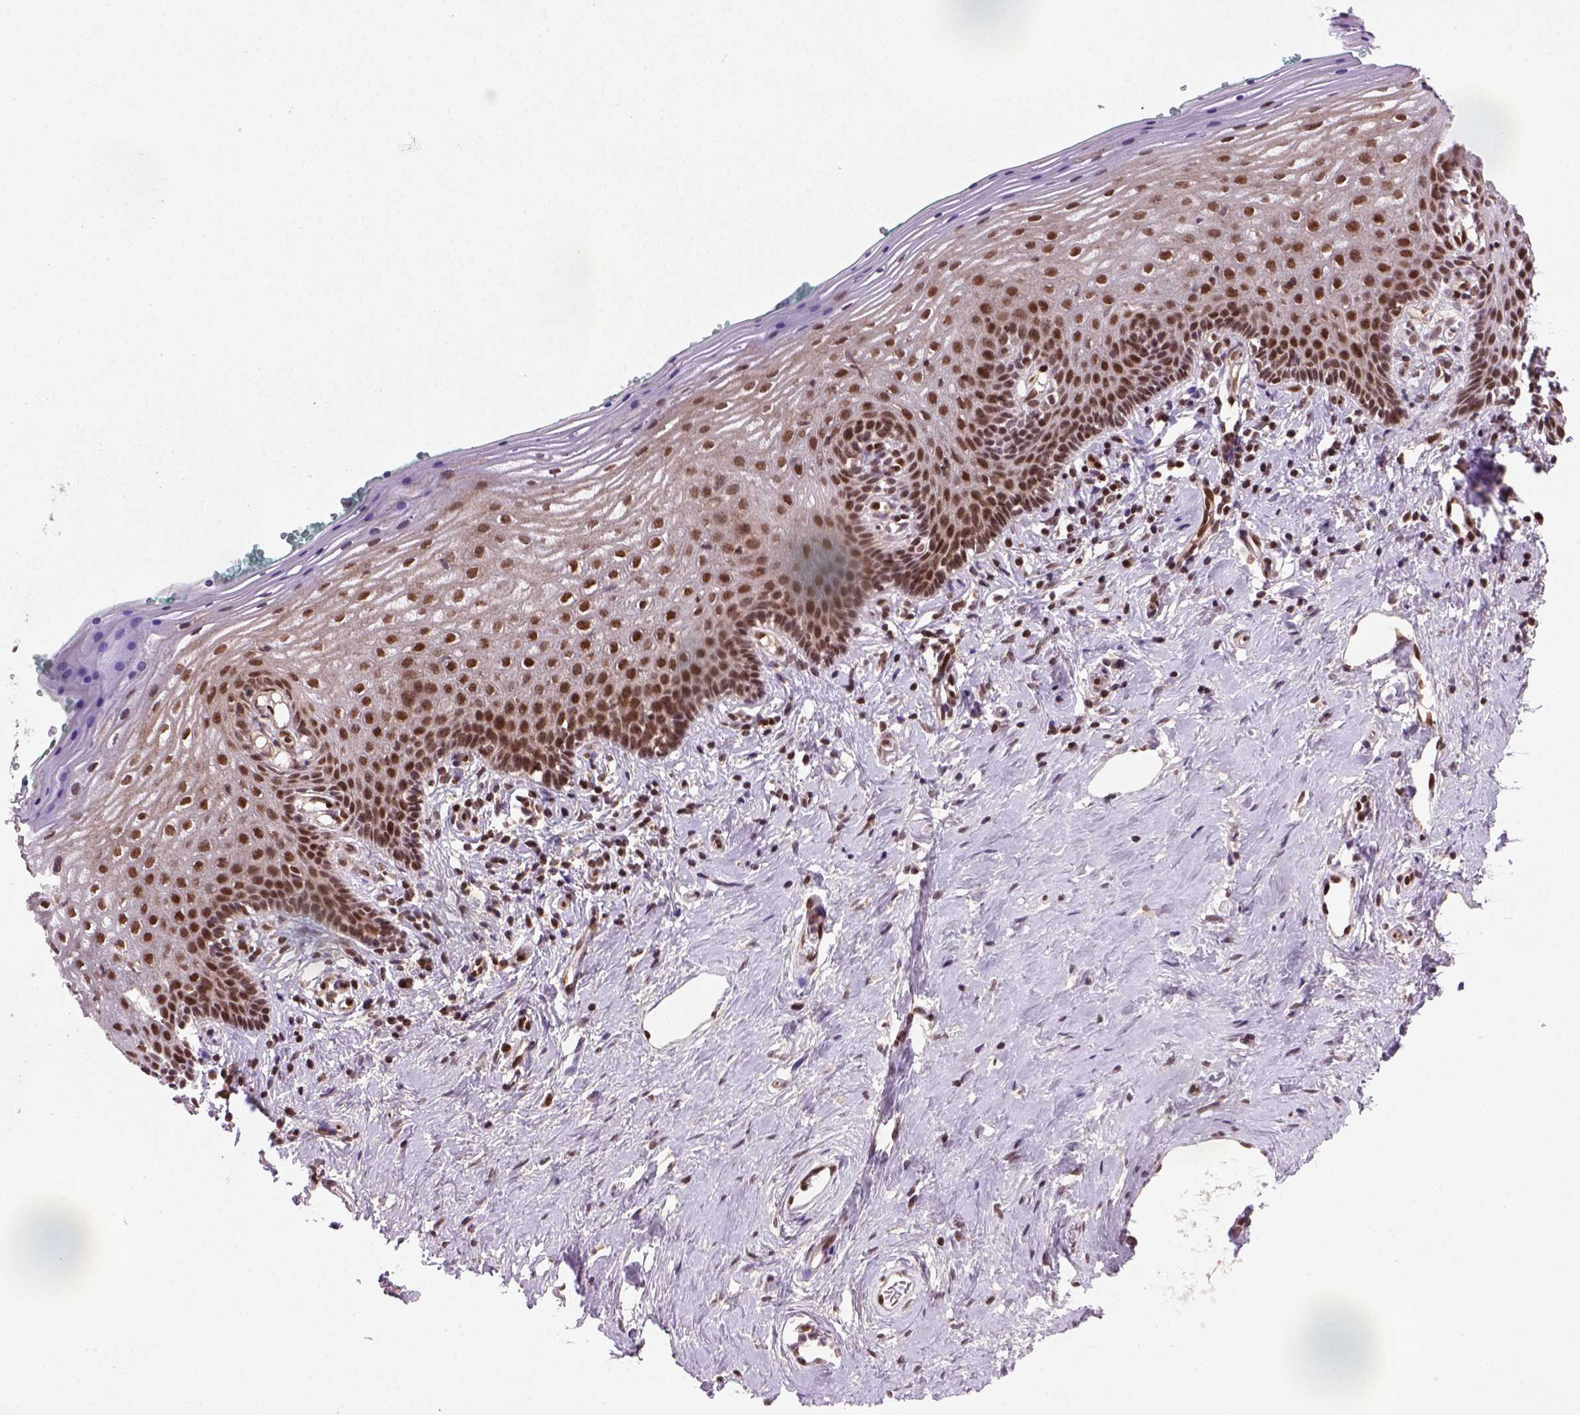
{"staining": {"intensity": "strong", "quantity": ">75%", "location": "nuclear"}, "tissue": "vagina", "cell_type": "Squamous epithelial cells", "image_type": "normal", "snomed": [{"axis": "morphology", "description": "Normal tissue, NOS"}, {"axis": "topography", "description": "Vagina"}], "caption": "Squamous epithelial cells reveal high levels of strong nuclear positivity in approximately >75% of cells in normal human vagina.", "gene": "MGMT", "patient": {"sex": "female", "age": 42}}